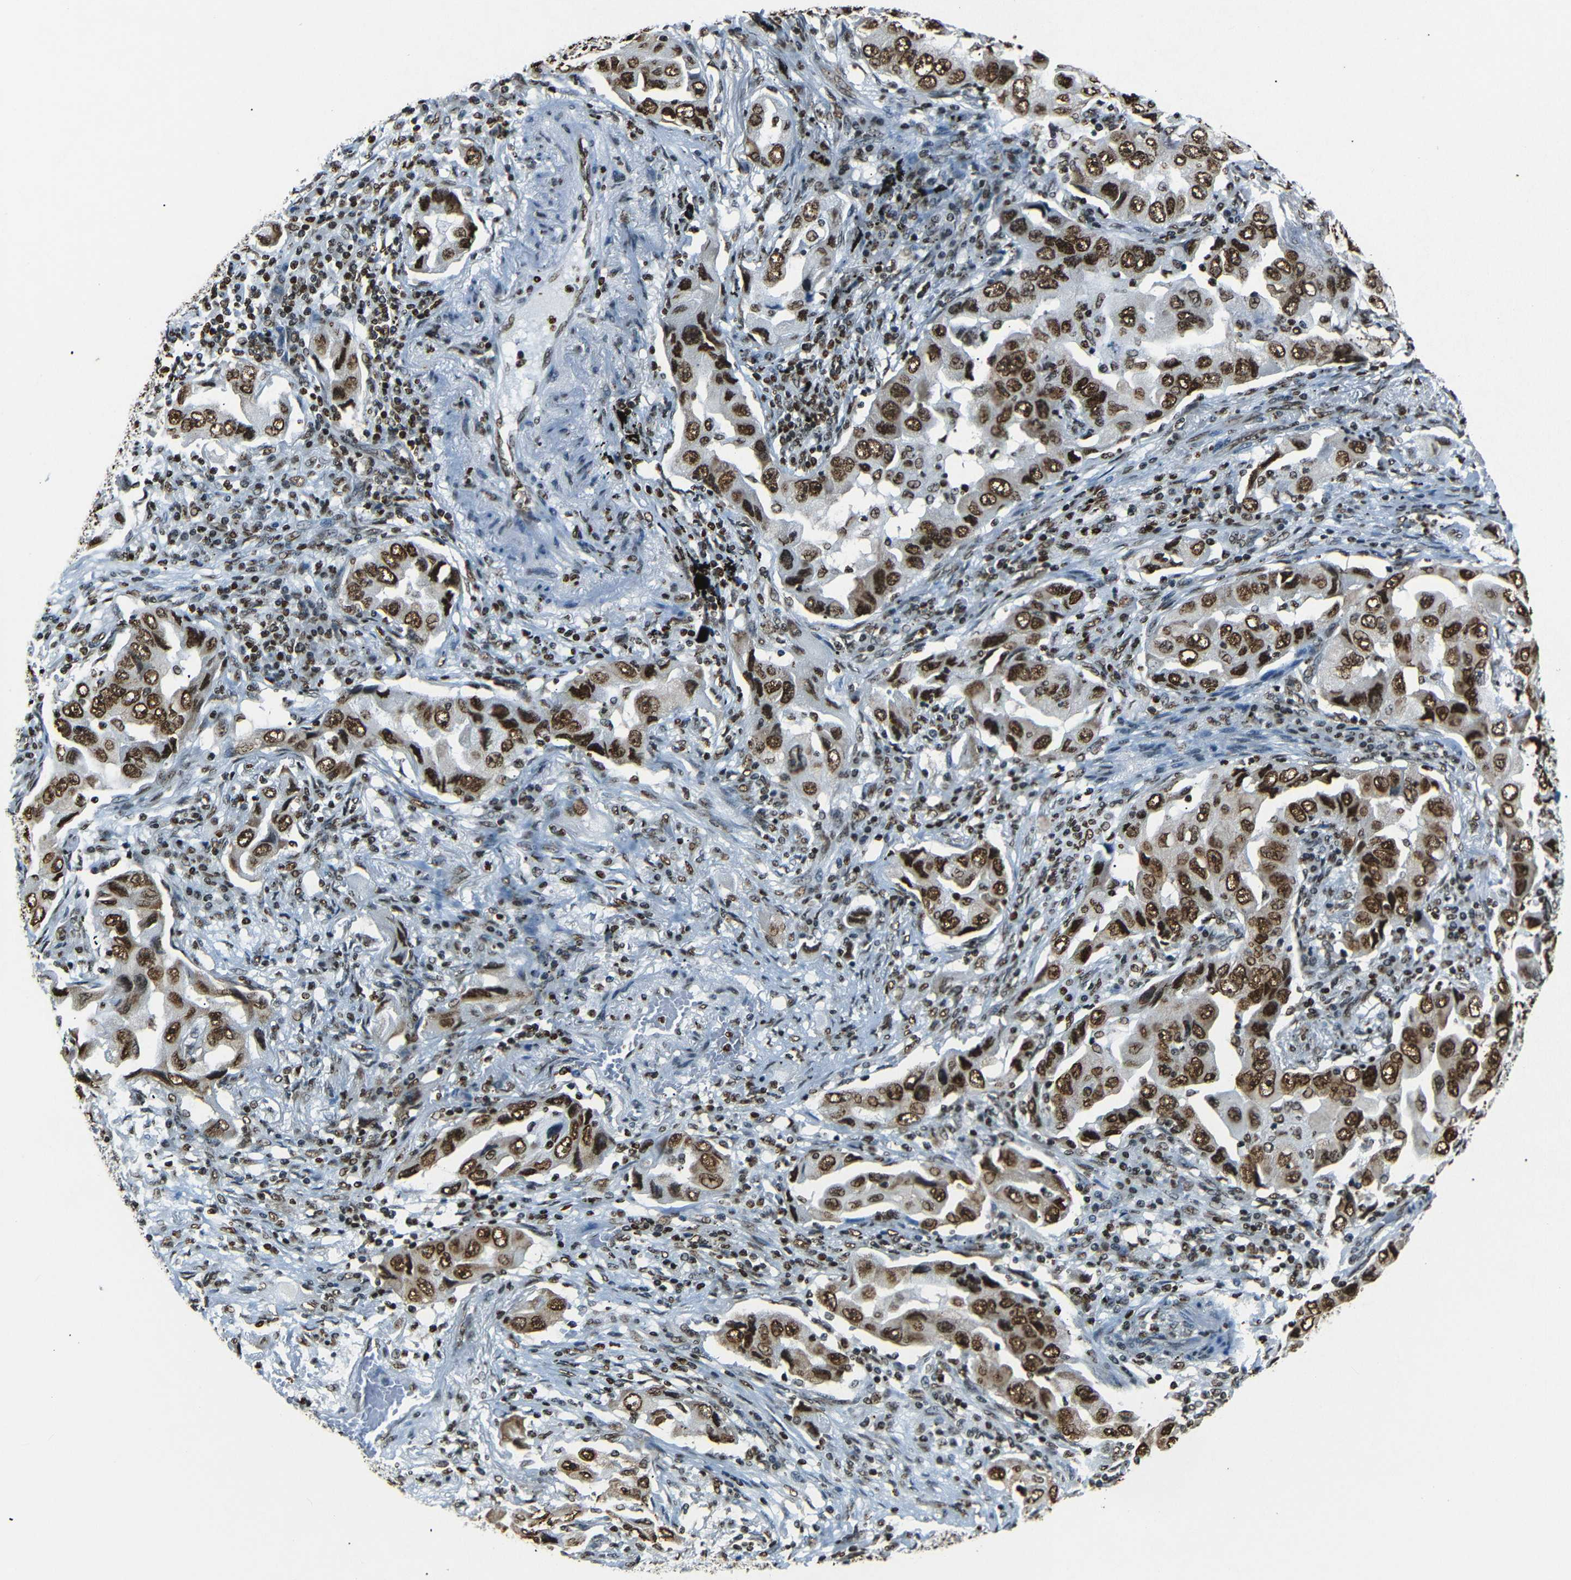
{"staining": {"intensity": "strong", "quantity": ">75%", "location": "nuclear"}, "tissue": "lung cancer", "cell_type": "Tumor cells", "image_type": "cancer", "snomed": [{"axis": "morphology", "description": "Adenocarcinoma, NOS"}, {"axis": "topography", "description": "Lung"}], "caption": "About >75% of tumor cells in human lung cancer (adenocarcinoma) reveal strong nuclear protein staining as visualized by brown immunohistochemical staining.", "gene": "HMGN1", "patient": {"sex": "female", "age": 65}}